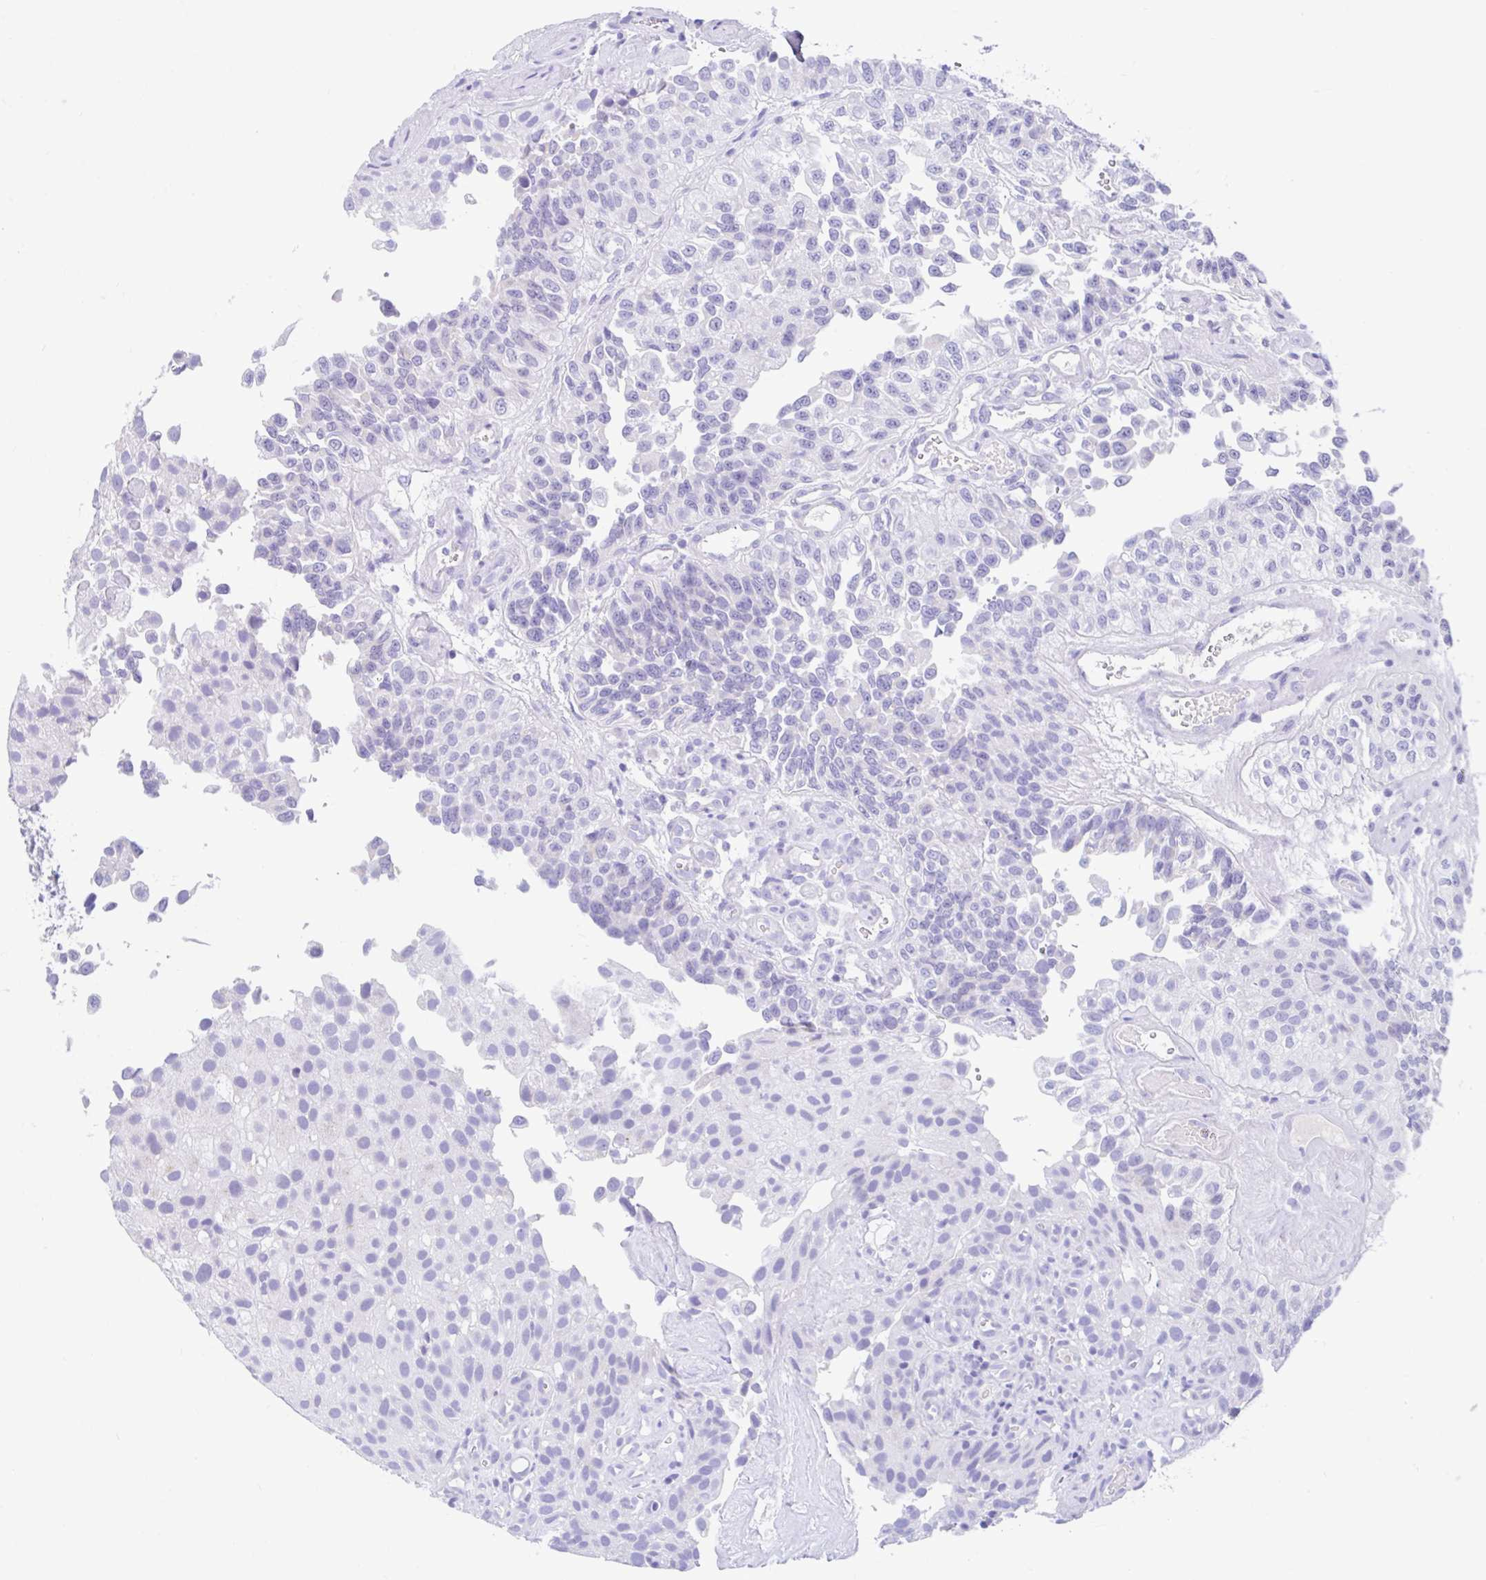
{"staining": {"intensity": "negative", "quantity": "none", "location": "none"}, "tissue": "urothelial cancer", "cell_type": "Tumor cells", "image_type": "cancer", "snomed": [{"axis": "morphology", "description": "Urothelial carcinoma, NOS"}, {"axis": "topography", "description": "Urinary bladder"}], "caption": "Tumor cells are negative for brown protein staining in urothelial cancer.", "gene": "CCSAP", "patient": {"sex": "male", "age": 87}}